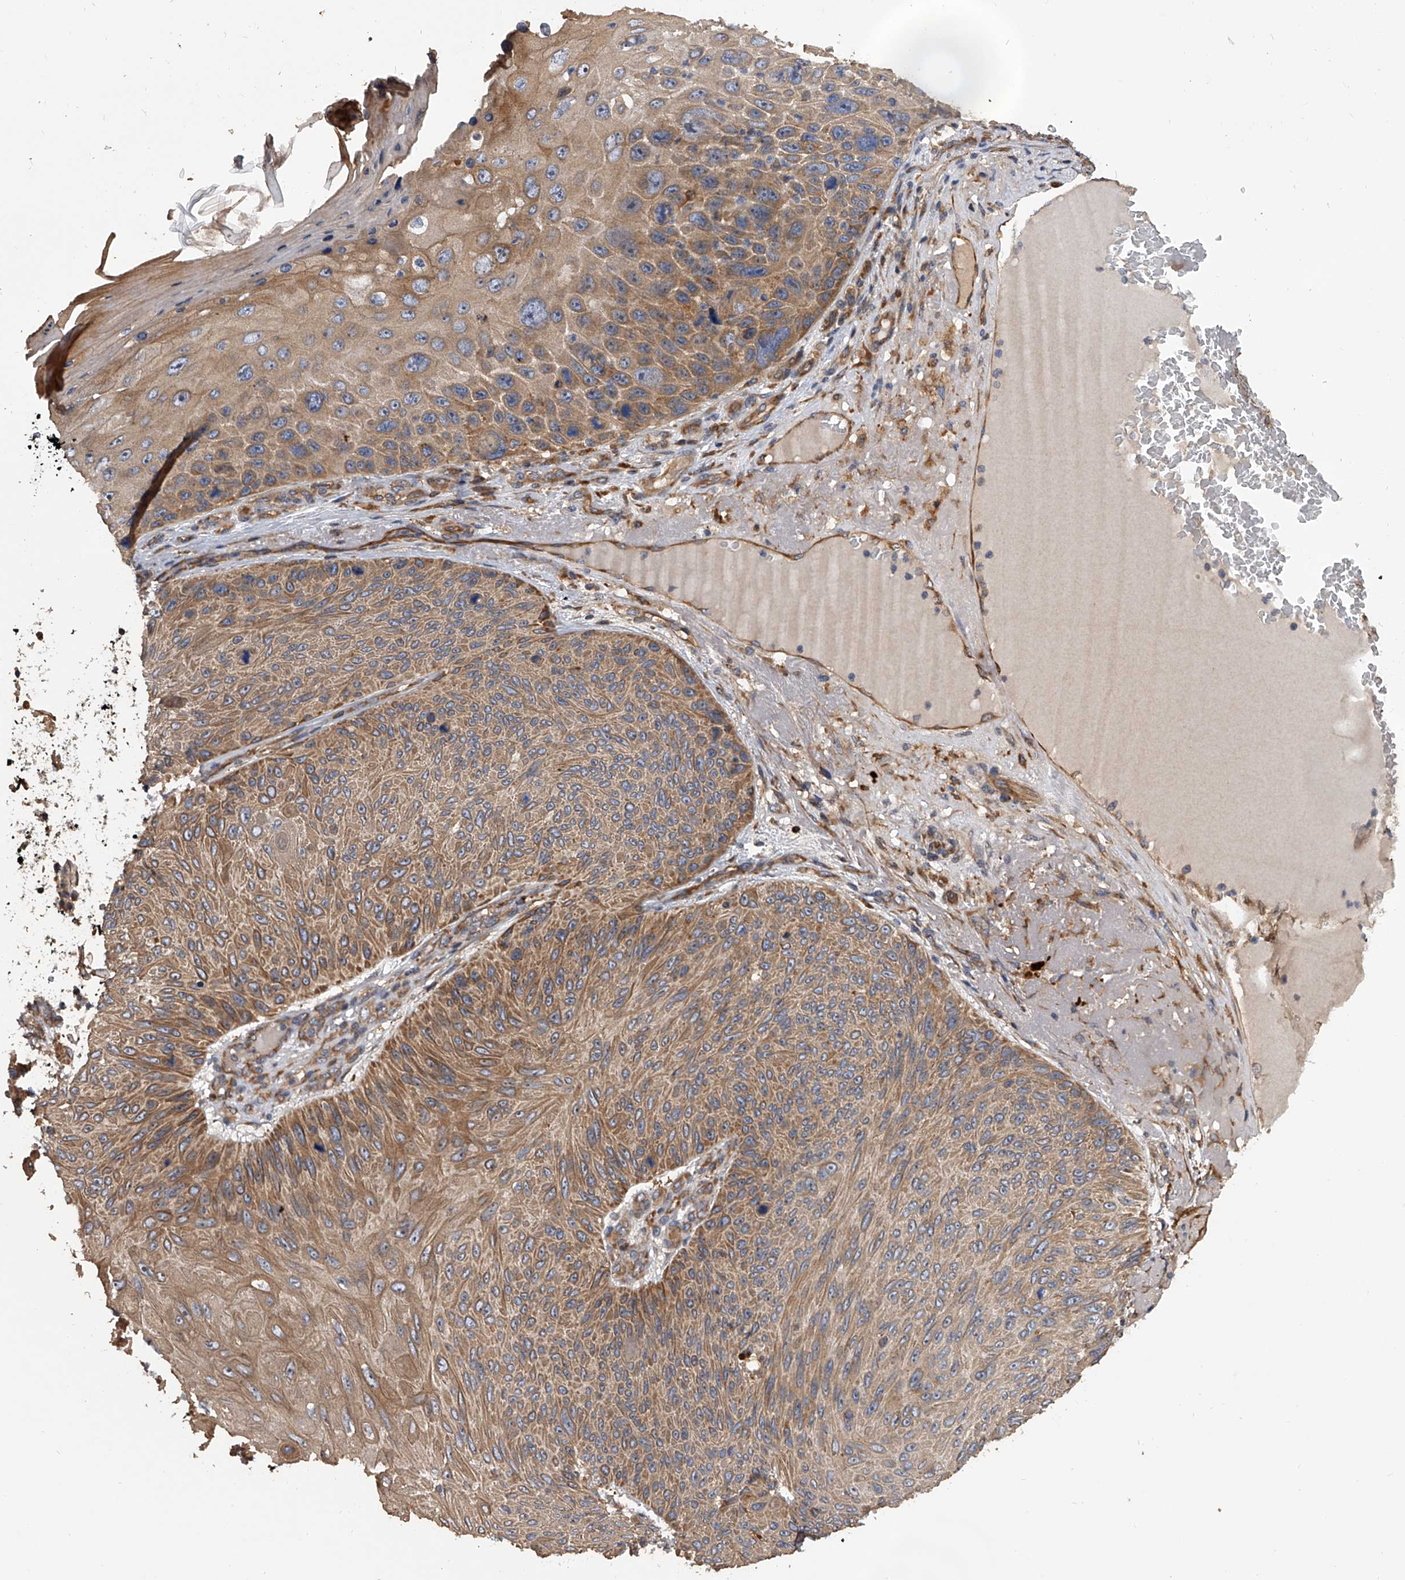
{"staining": {"intensity": "moderate", "quantity": ">75%", "location": "cytoplasmic/membranous"}, "tissue": "skin cancer", "cell_type": "Tumor cells", "image_type": "cancer", "snomed": [{"axis": "morphology", "description": "Squamous cell carcinoma, NOS"}, {"axis": "topography", "description": "Skin"}], "caption": "Immunohistochemistry of skin squamous cell carcinoma exhibits medium levels of moderate cytoplasmic/membranous staining in about >75% of tumor cells.", "gene": "EXOC4", "patient": {"sex": "female", "age": 88}}